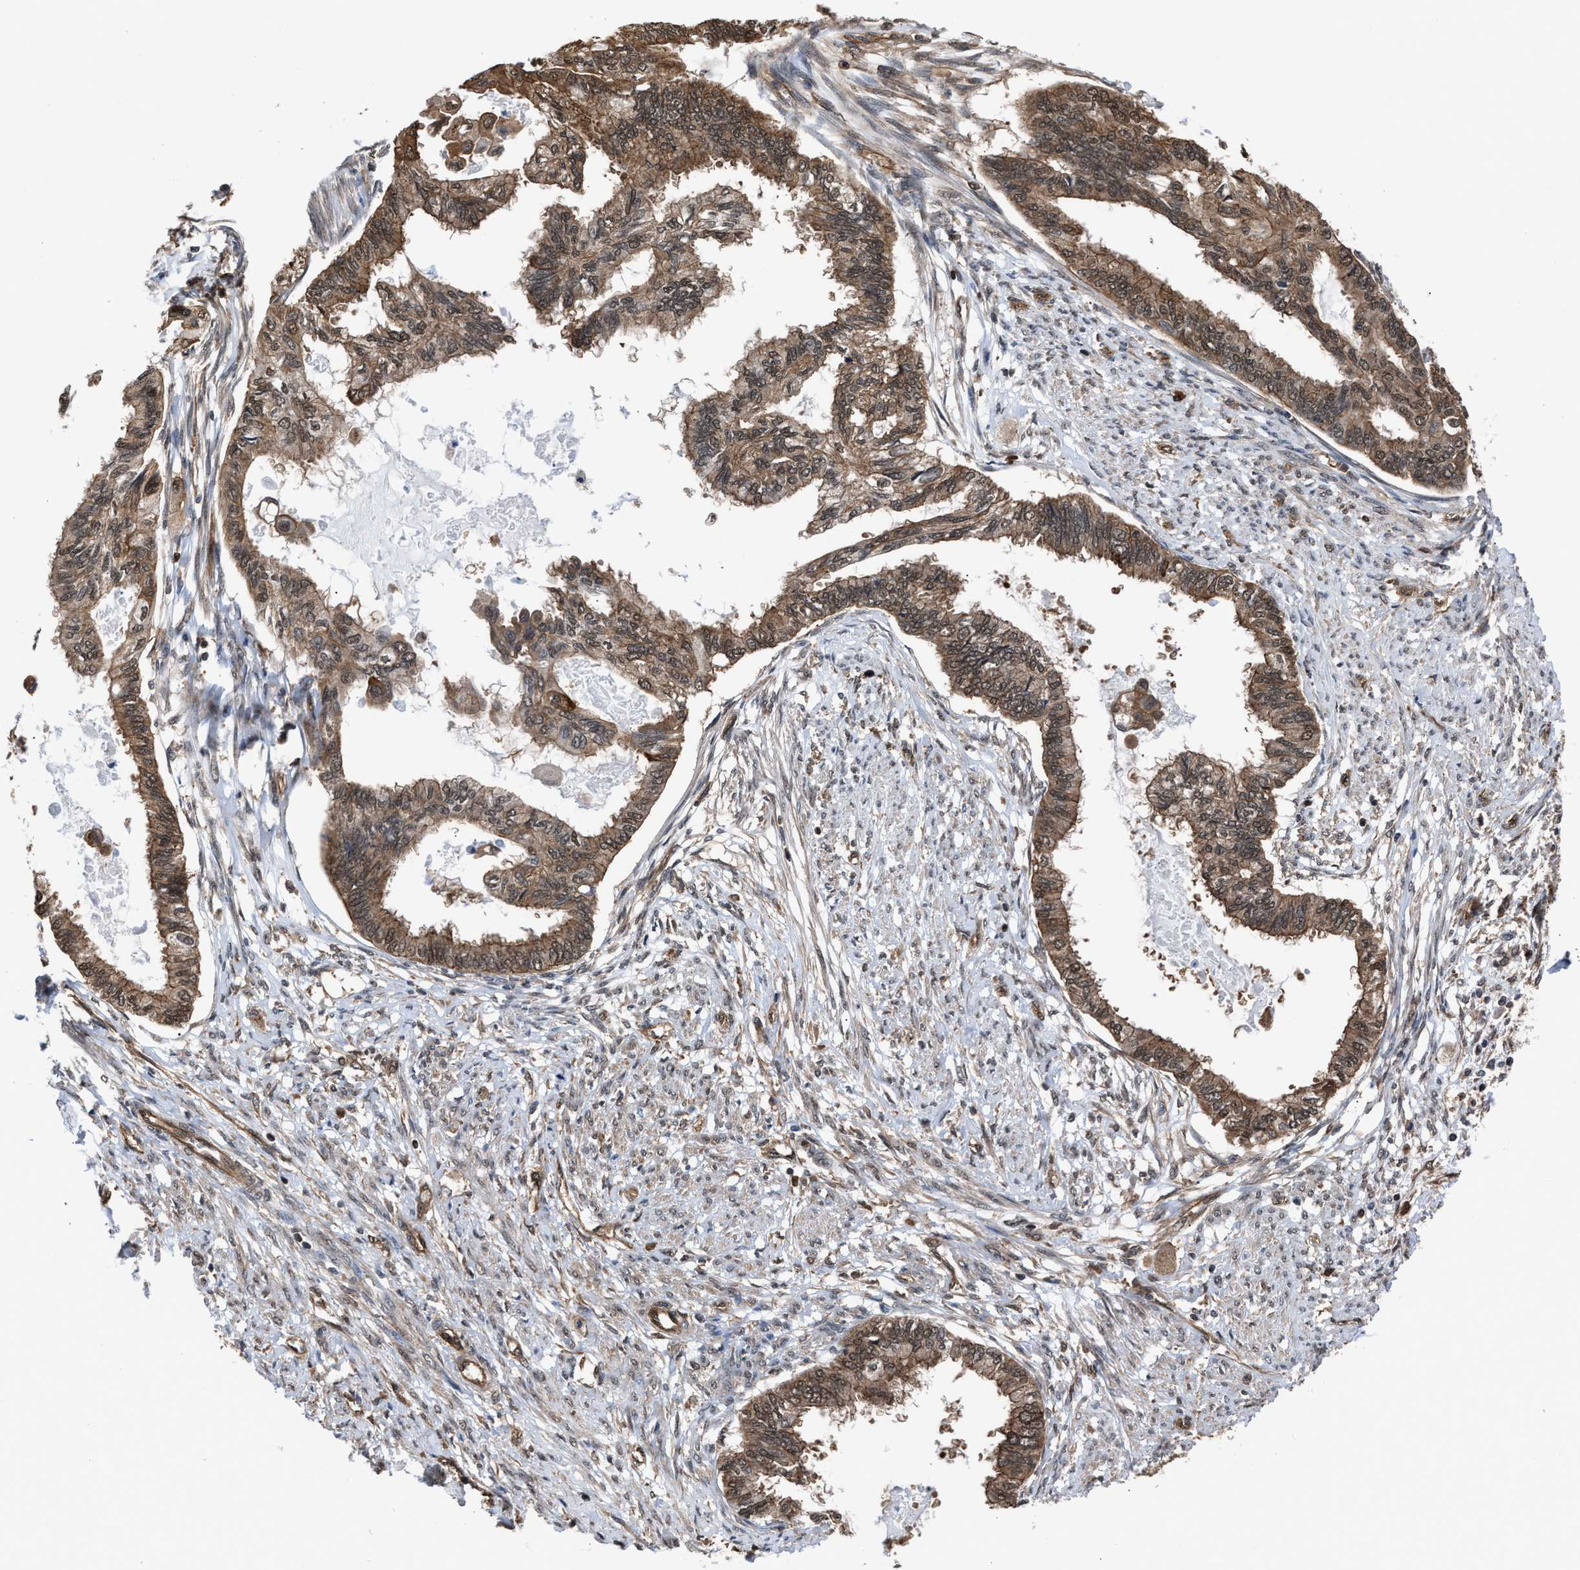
{"staining": {"intensity": "weak", "quantity": ">75%", "location": "cytoplasmic/membranous,nuclear"}, "tissue": "cervical cancer", "cell_type": "Tumor cells", "image_type": "cancer", "snomed": [{"axis": "morphology", "description": "Normal tissue, NOS"}, {"axis": "morphology", "description": "Adenocarcinoma, NOS"}, {"axis": "topography", "description": "Cervix"}, {"axis": "topography", "description": "Endometrium"}], "caption": "Tumor cells exhibit weak cytoplasmic/membranous and nuclear staining in about >75% of cells in cervical adenocarcinoma.", "gene": "SCAI", "patient": {"sex": "female", "age": 86}}